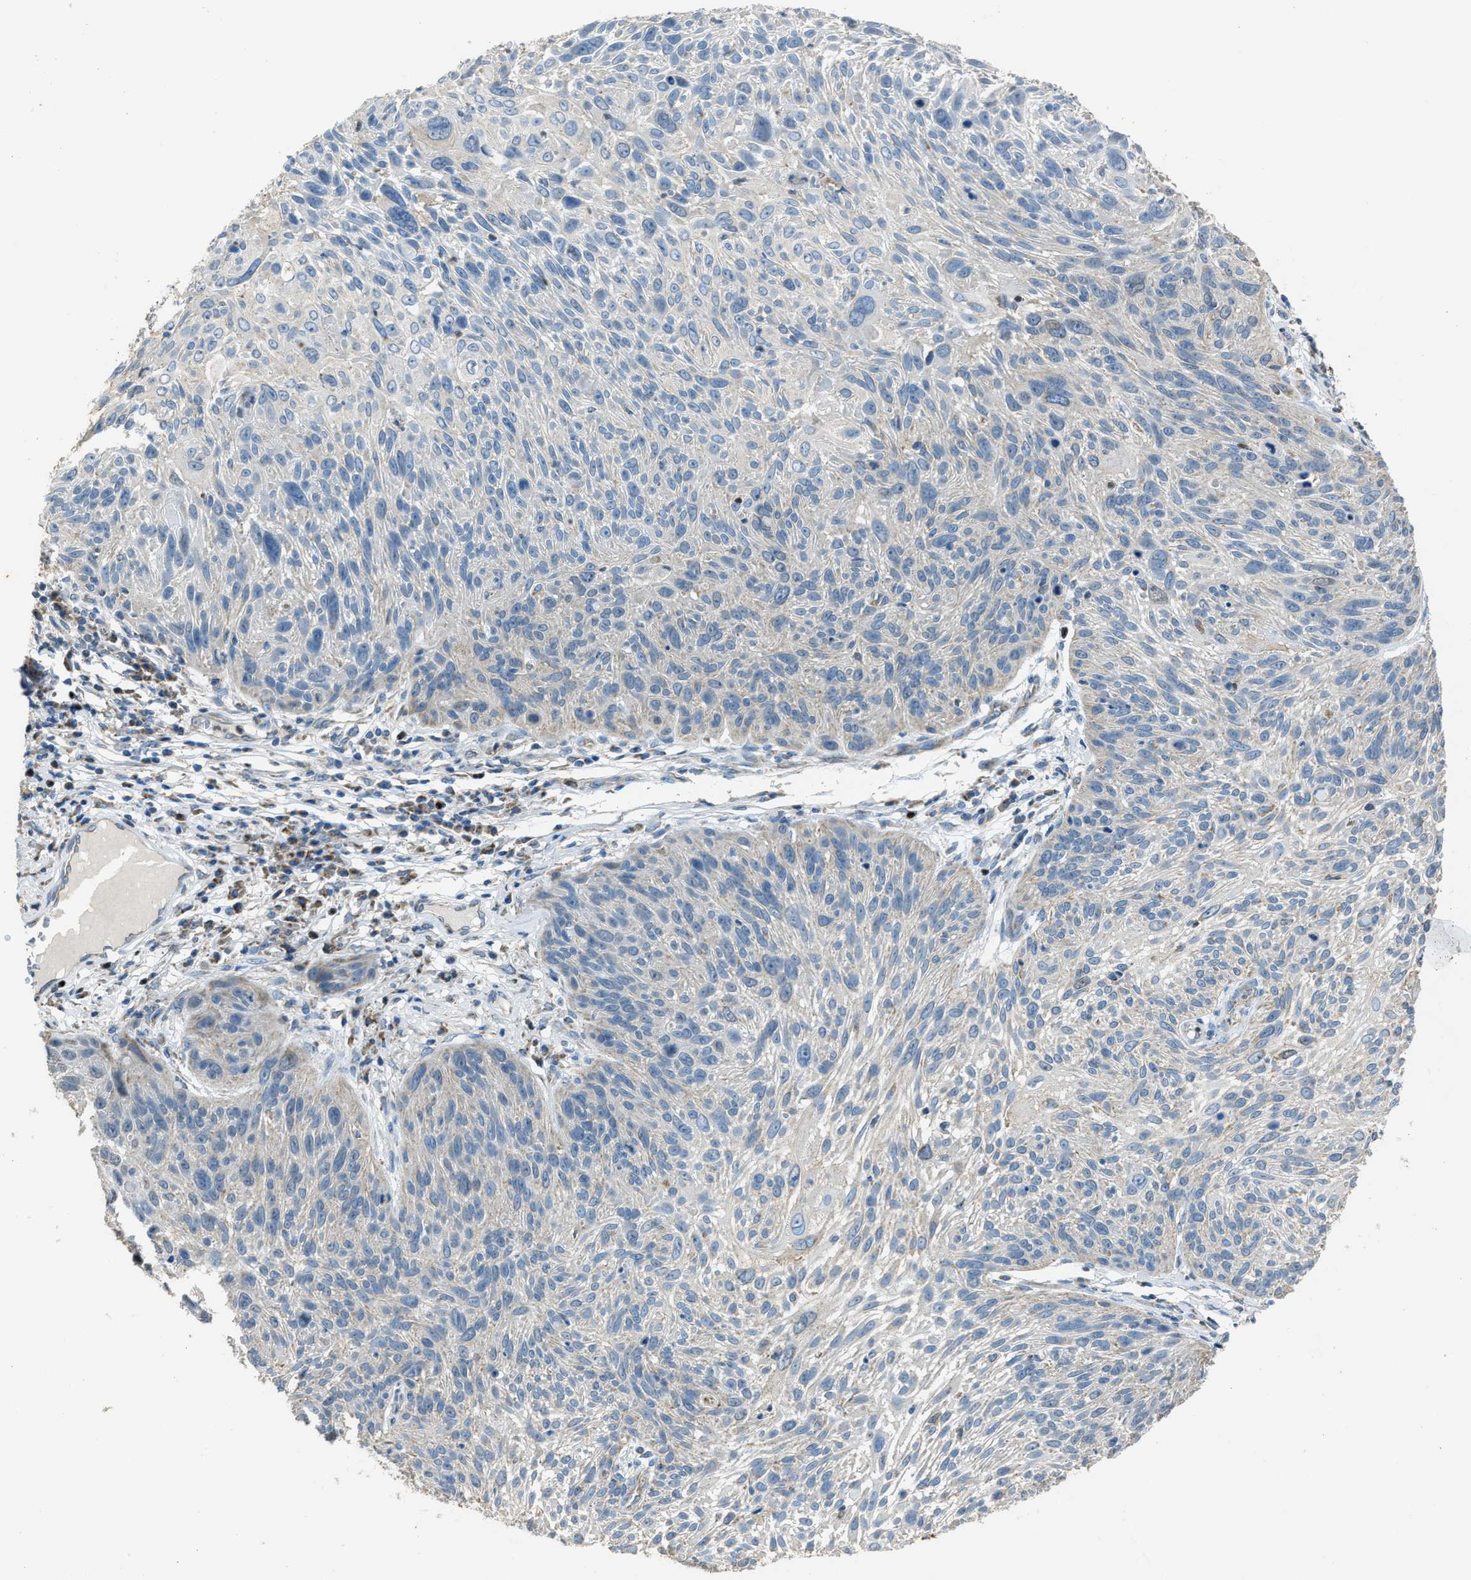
{"staining": {"intensity": "negative", "quantity": "none", "location": "none"}, "tissue": "cervical cancer", "cell_type": "Tumor cells", "image_type": "cancer", "snomed": [{"axis": "morphology", "description": "Squamous cell carcinoma, NOS"}, {"axis": "topography", "description": "Cervix"}], "caption": "This is a histopathology image of IHC staining of cervical cancer, which shows no positivity in tumor cells.", "gene": "SLC25A11", "patient": {"sex": "female", "age": 51}}